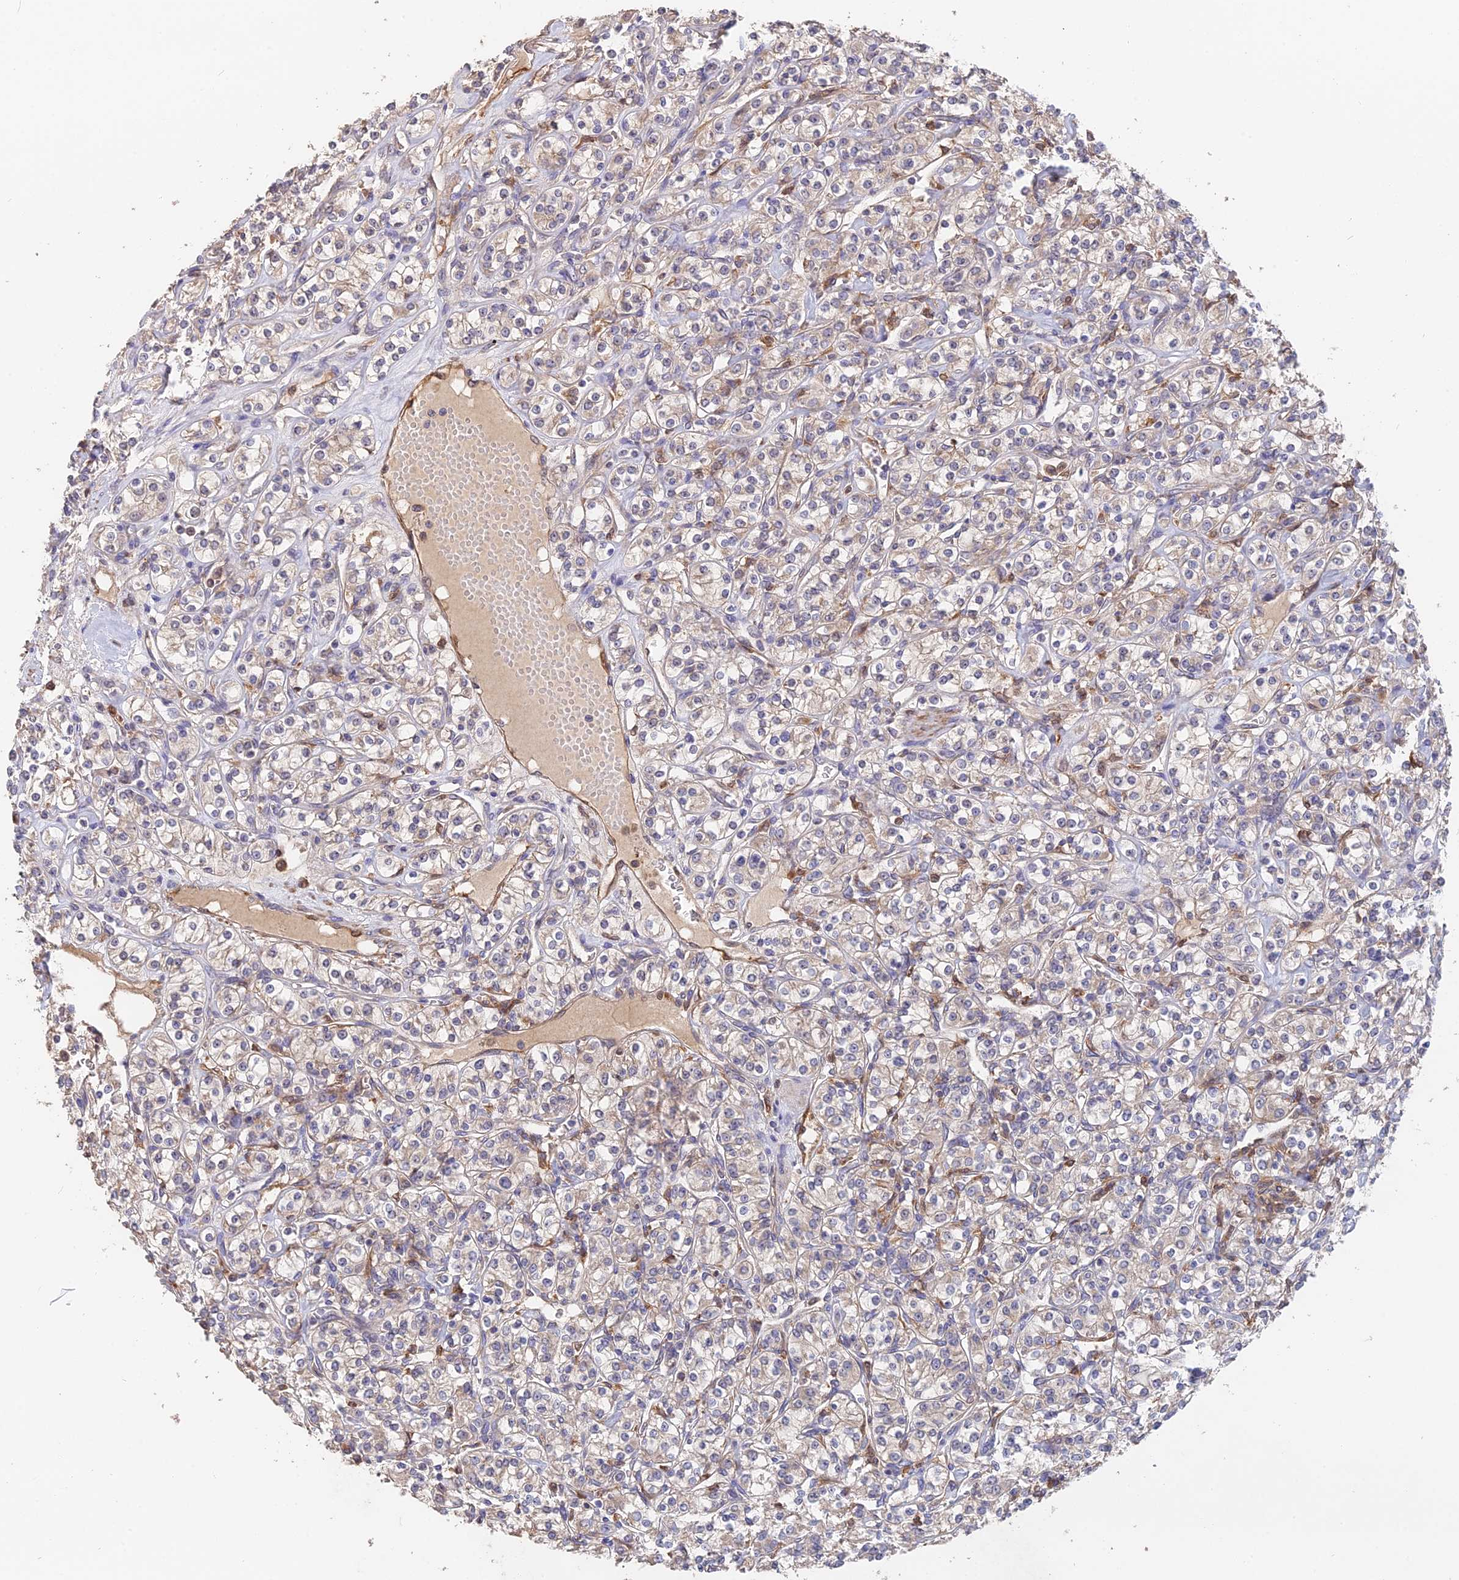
{"staining": {"intensity": "negative", "quantity": "none", "location": "none"}, "tissue": "renal cancer", "cell_type": "Tumor cells", "image_type": "cancer", "snomed": [{"axis": "morphology", "description": "Adenocarcinoma, NOS"}, {"axis": "topography", "description": "Kidney"}], "caption": "Tumor cells are negative for protein expression in human renal cancer (adenocarcinoma).", "gene": "SAC3D1", "patient": {"sex": "male", "age": 77}}